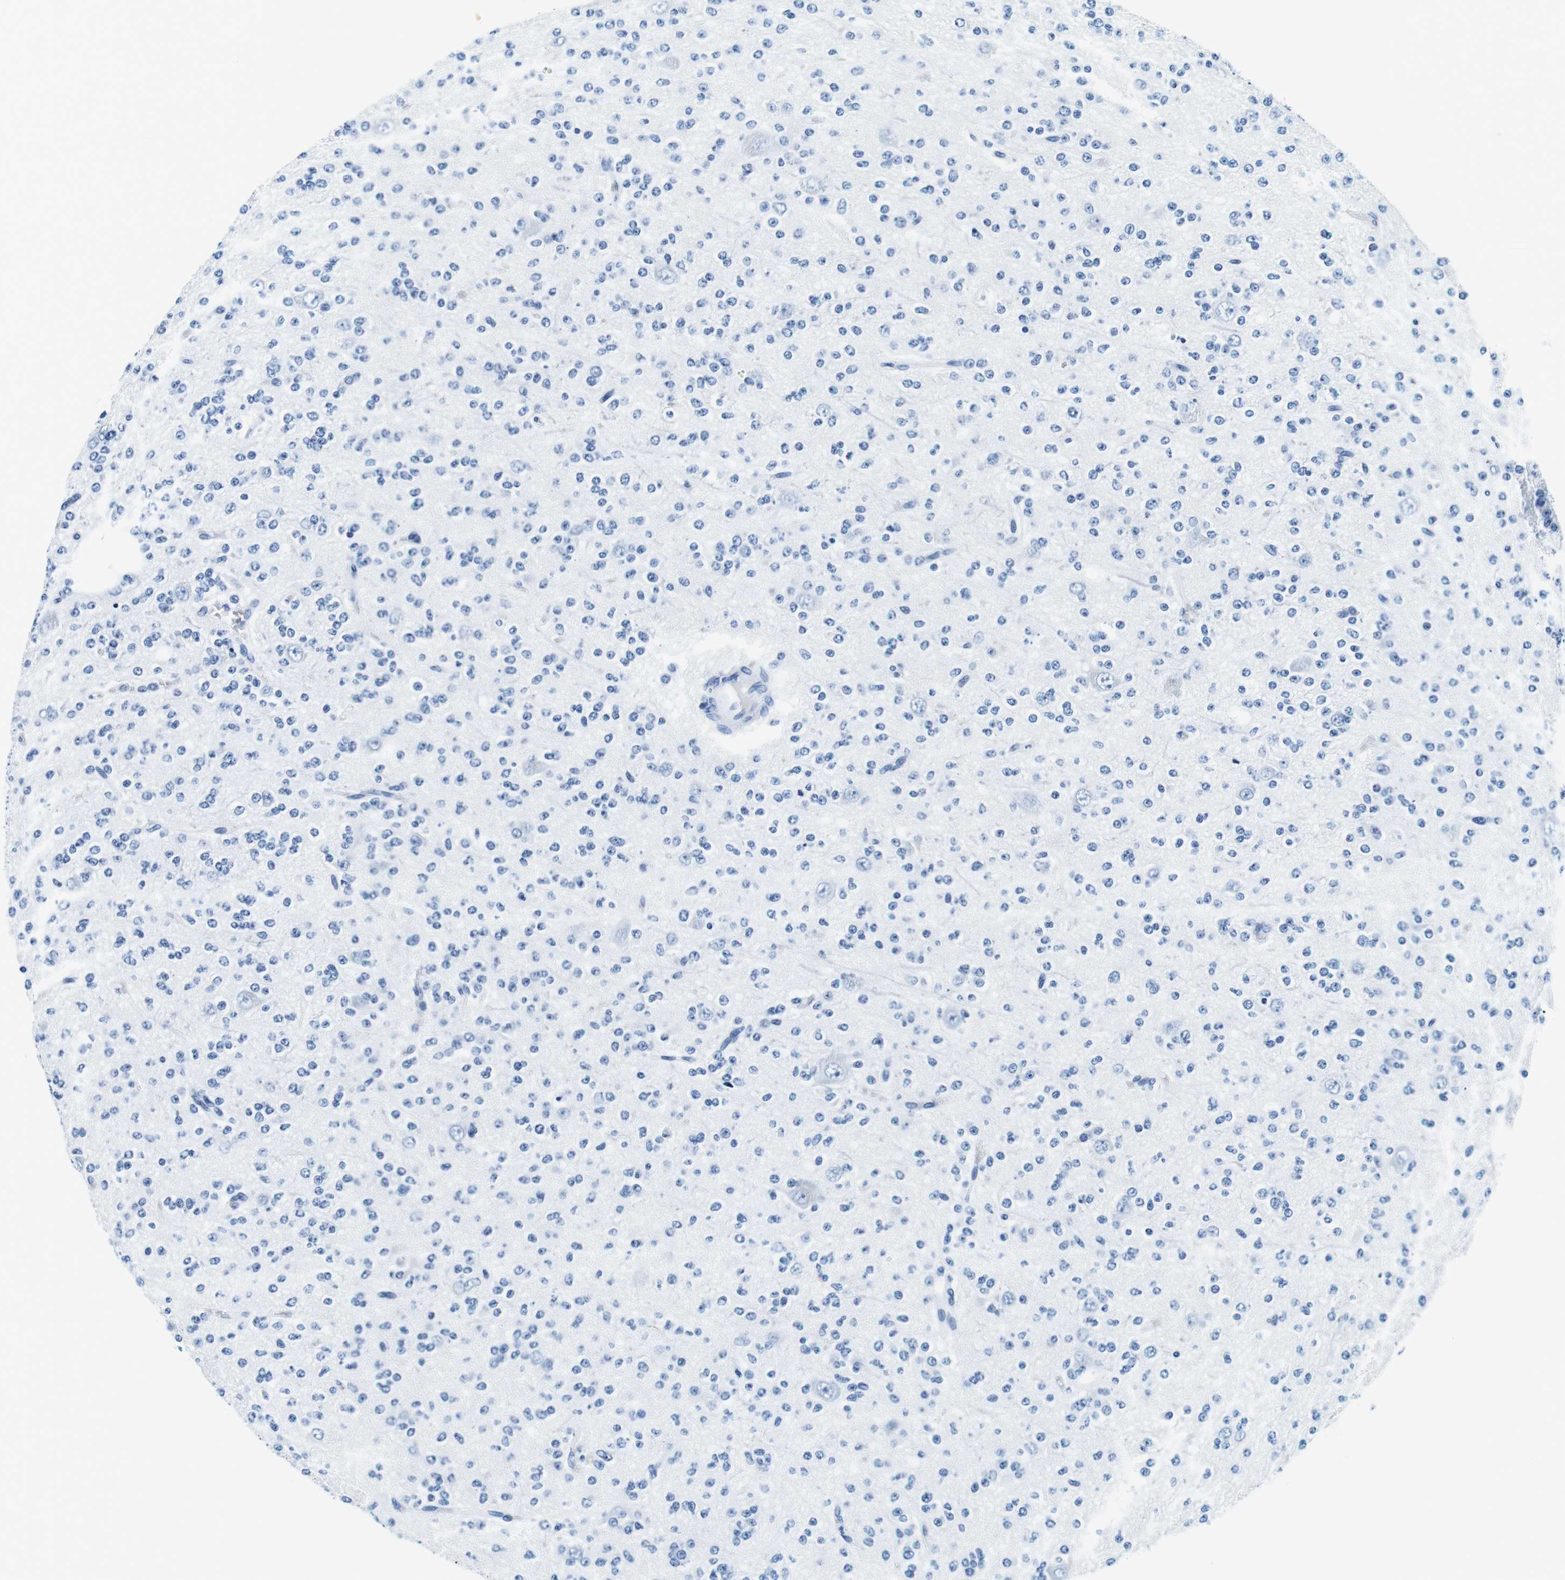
{"staining": {"intensity": "negative", "quantity": "none", "location": "none"}, "tissue": "glioma", "cell_type": "Tumor cells", "image_type": "cancer", "snomed": [{"axis": "morphology", "description": "Glioma, malignant, Low grade"}, {"axis": "topography", "description": "Brain"}], "caption": "Micrograph shows no significant protein expression in tumor cells of glioma. The staining is performed using DAB brown chromogen with nuclei counter-stained in using hematoxylin.", "gene": "ELANE", "patient": {"sex": "male", "age": 38}}